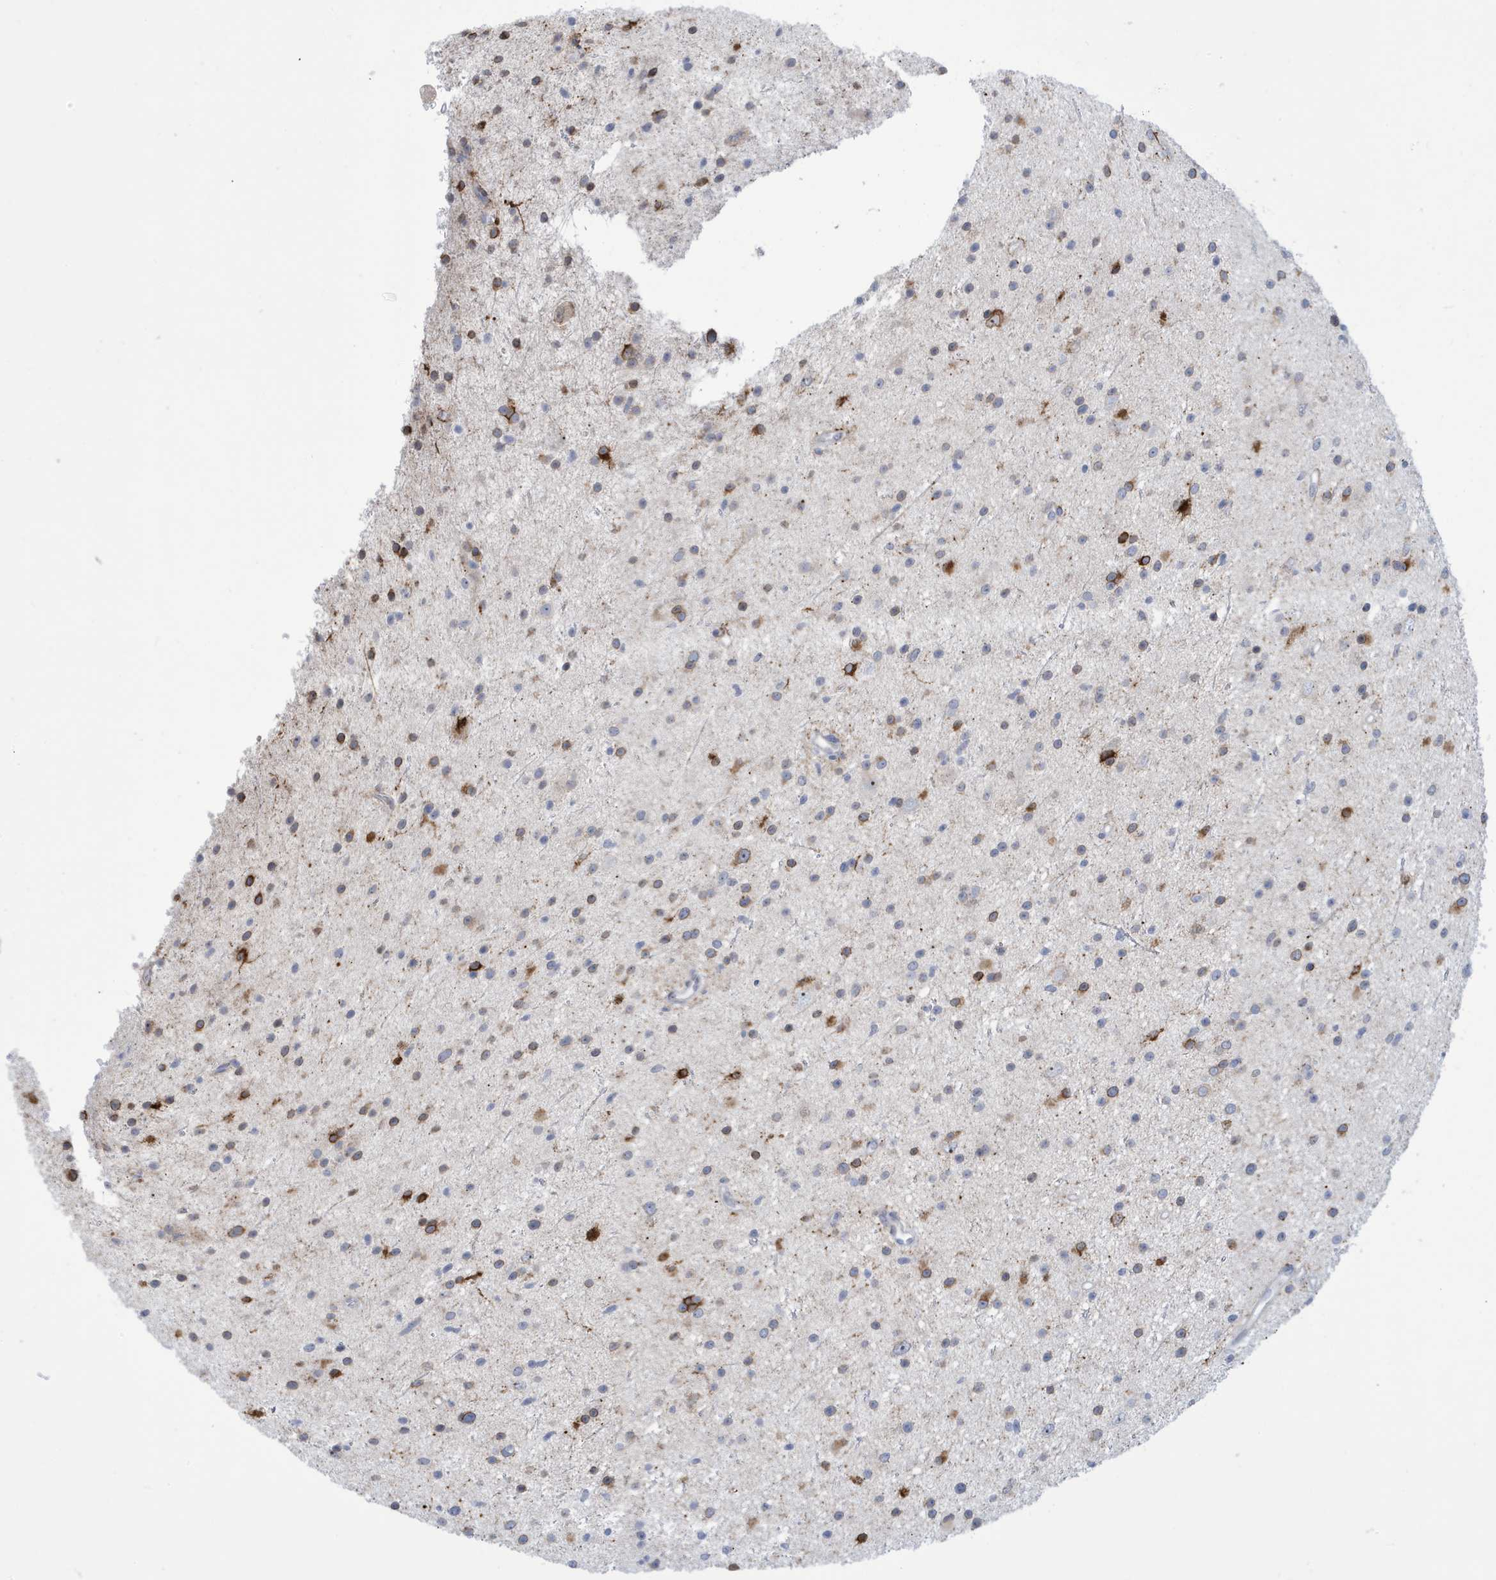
{"staining": {"intensity": "moderate", "quantity": "25%-75%", "location": "cytoplasmic/membranous"}, "tissue": "glioma", "cell_type": "Tumor cells", "image_type": "cancer", "snomed": [{"axis": "morphology", "description": "Glioma, malignant, Low grade"}, {"axis": "topography", "description": "Cerebral cortex"}], "caption": "Immunohistochemical staining of human malignant low-grade glioma displays moderate cytoplasmic/membranous protein expression in approximately 25%-75% of tumor cells.", "gene": "SEMA3F", "patient": {"sex": "female", "age": 39}}